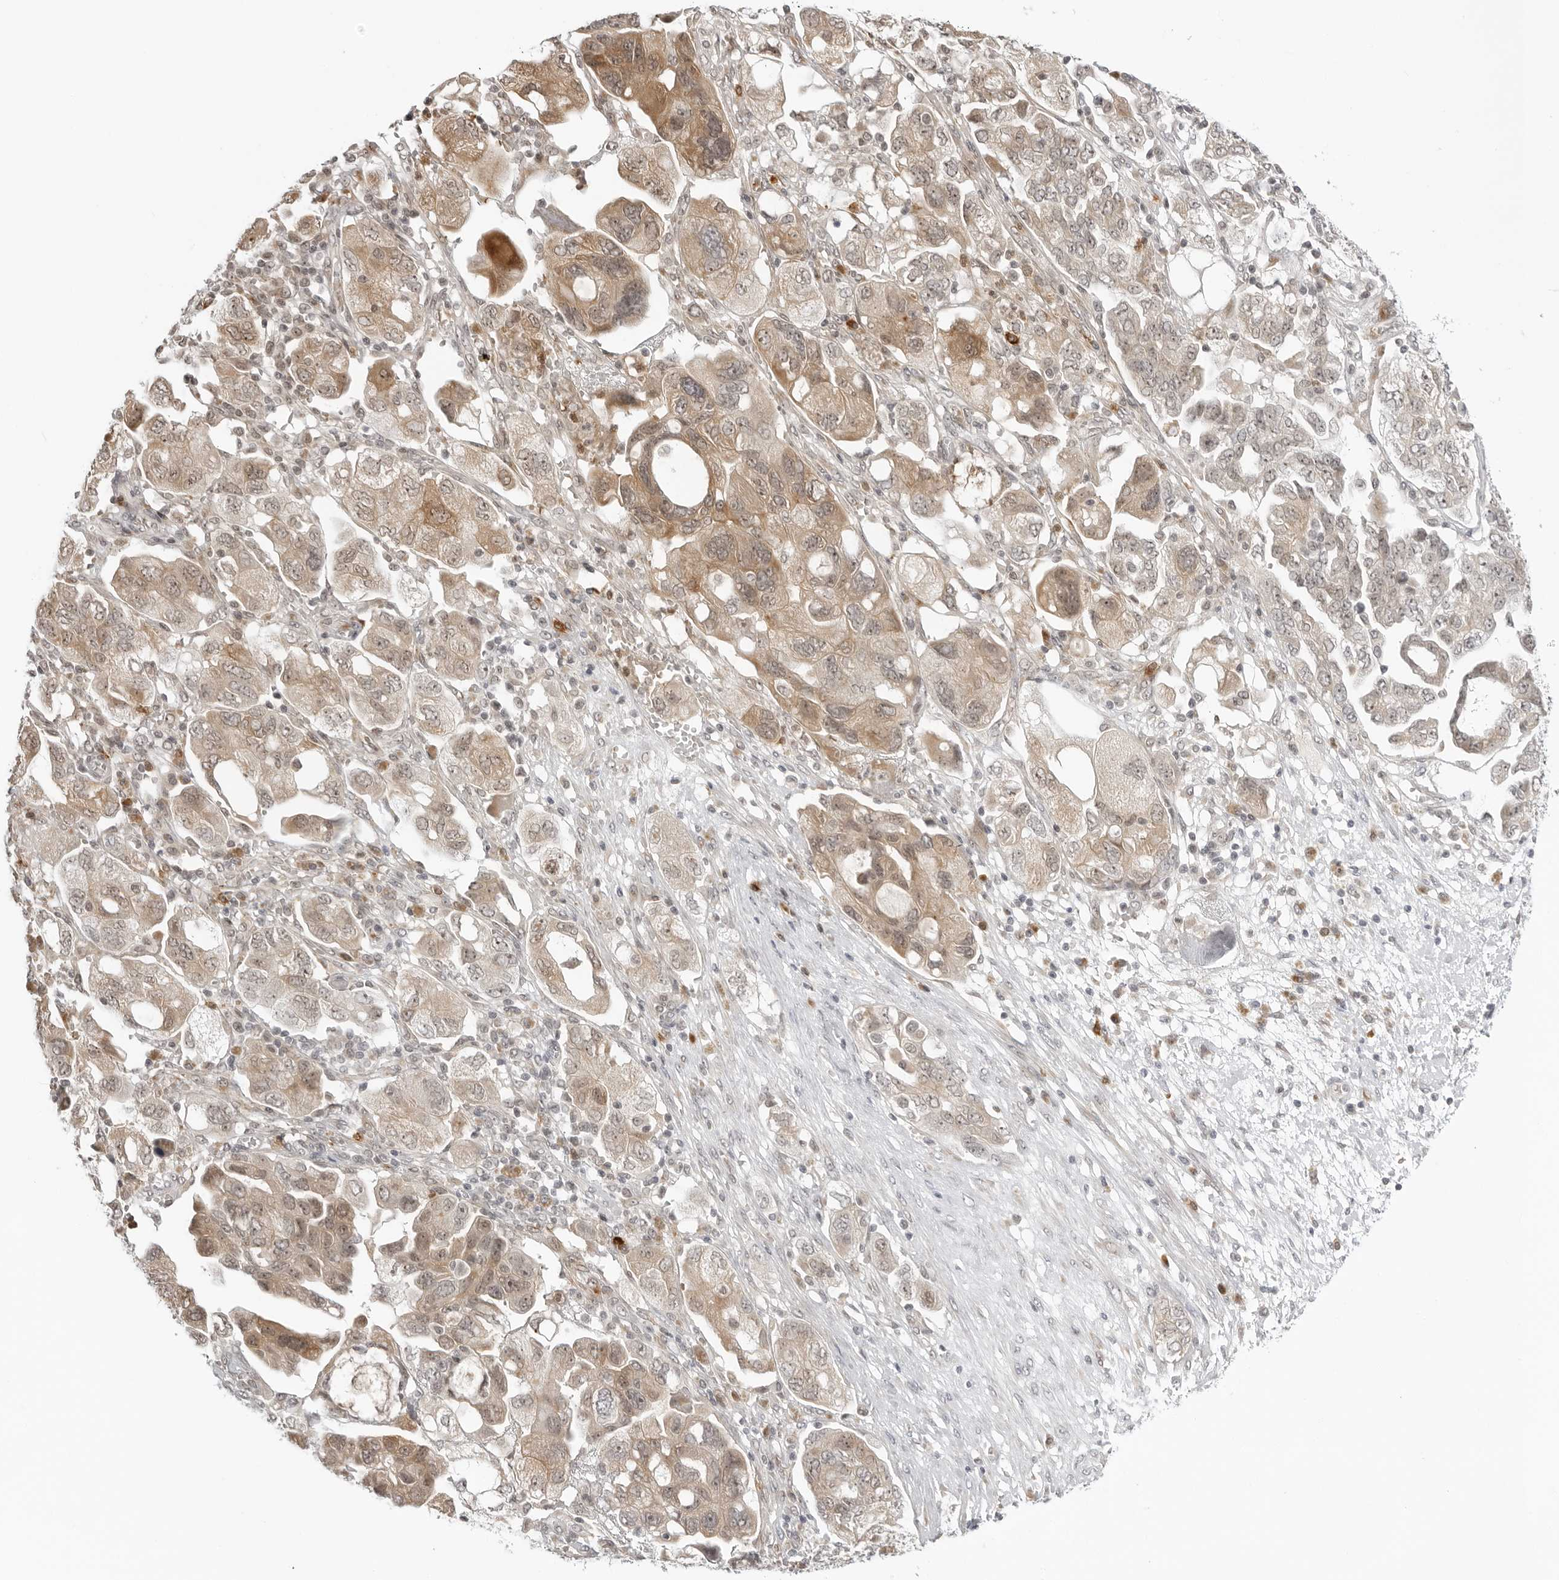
{"staining": {"intensity": "moderate", "quantity": ">75%", "location": "cytoplasmic/membranous"}, "tissue": "ovarian cancer", "cell_type": "Tumor cells", "image_type": "cancer", "snomed": [{"axis": "morphology", "description": "Carcinoma, NOS"}, {"axis": "morphology", "description": "Cystadenocarcinoma, serous, NOS"}, {"axis": "topography", "description": "Ovary"}], "caption": "A brown stain highlights moderate cytoplasmic/membranous staining of a protein in human ovarian cancer tumor cells.", "gene": "SUGCT", "patient": {"sex": "female", "age": 69}}